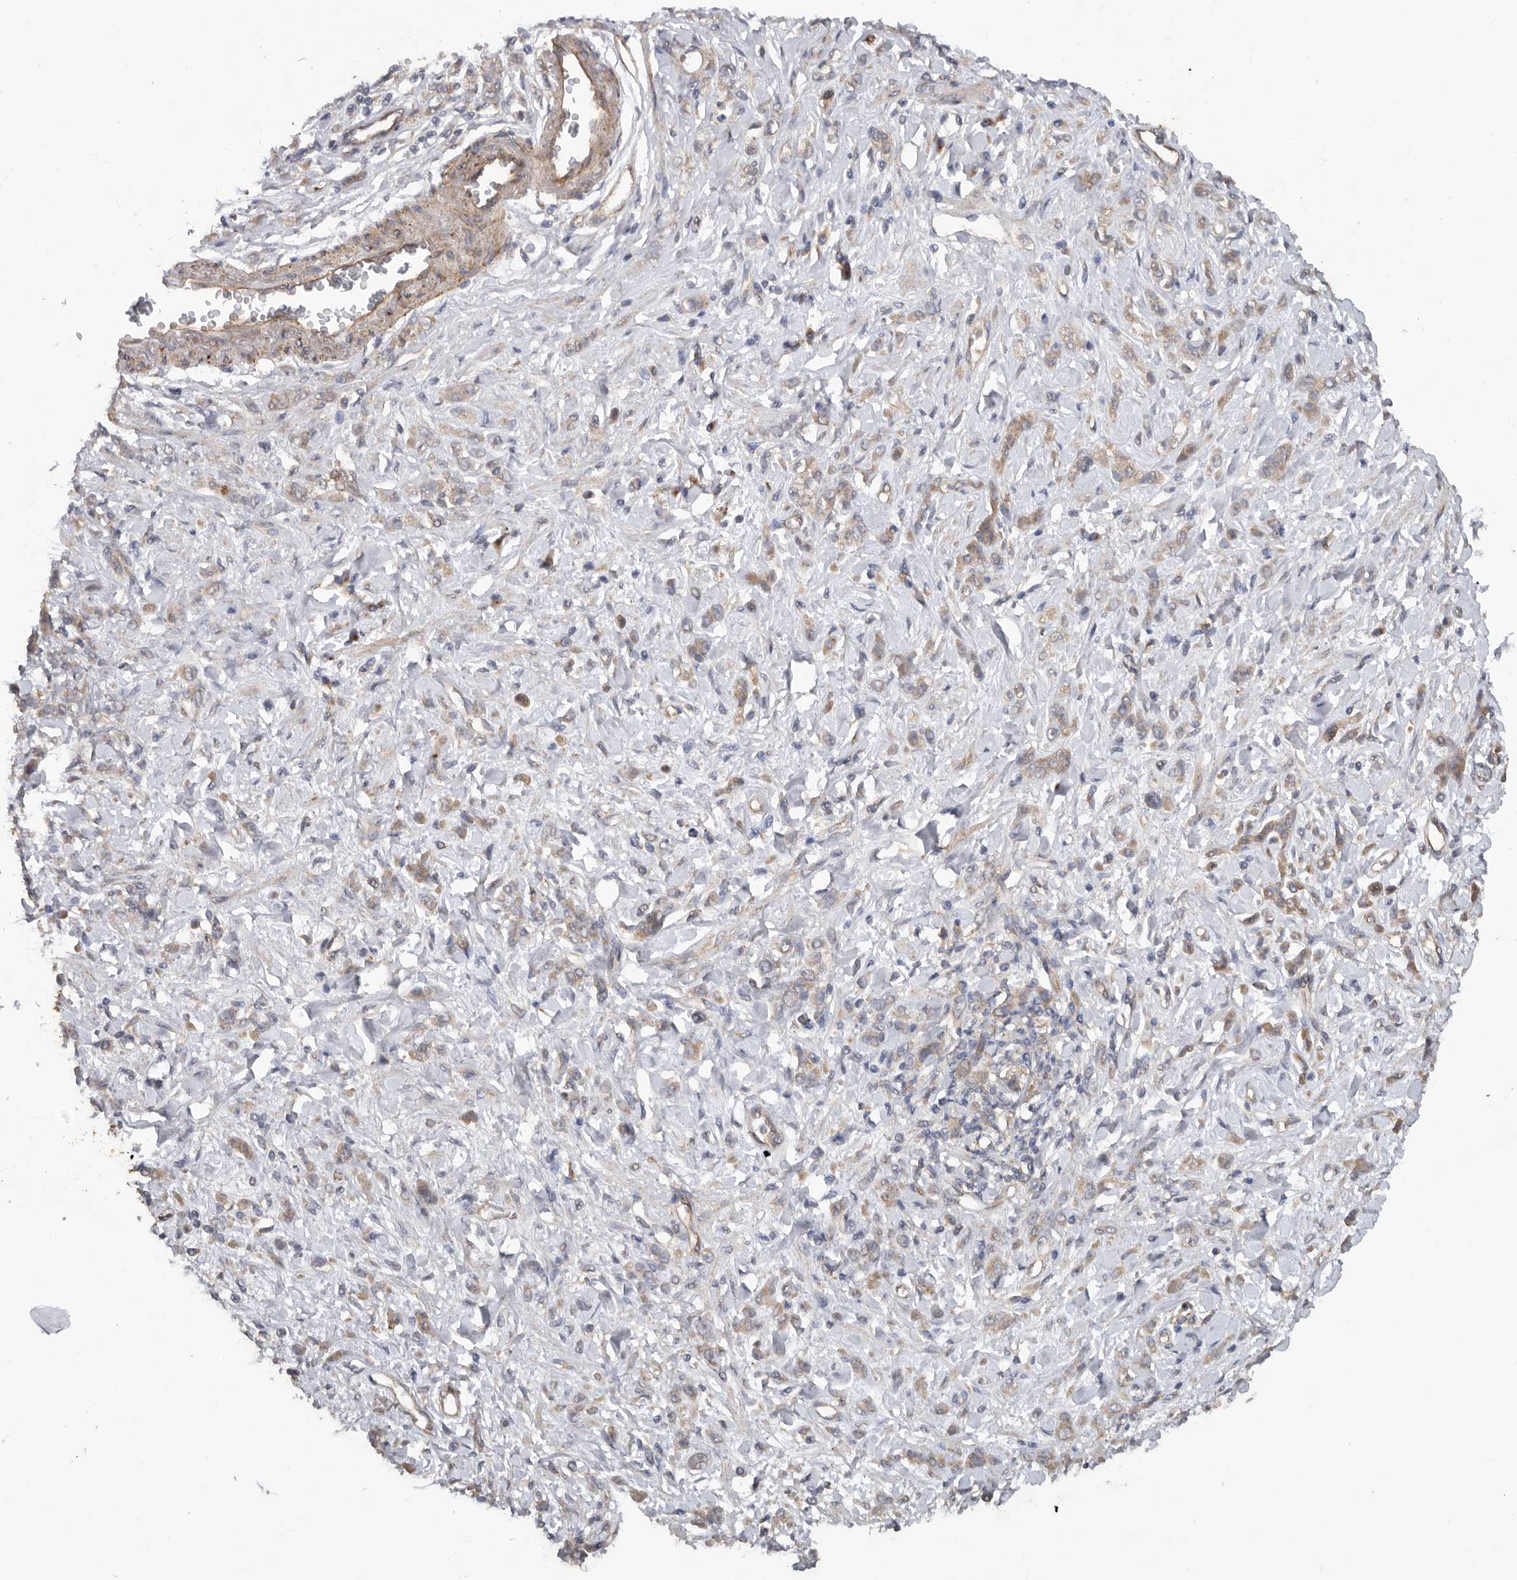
{"staining": {"intensity": "weak", "quantity": ">75%", "location": "cytoplasmic/membranous"}, "tissue": "stomach cancer", "cell_type": "Tumor cells", "image_type": "cancer", "snomed": [{"axis": "morphology", "description": "Normal tissue, NOS"}, {"axis": "morphology", "description": "Adenocarcinoma, NOS"}, {"axis": "topography", "description": "Stomach"}], "caption": "IHC of stomach cancer demonstrates low levels of weak cytoplasmic/membranous staining in about >75% of tumor cells.", "gene": "PODXL2", "patient": {"sex": "male", "age": 82}}